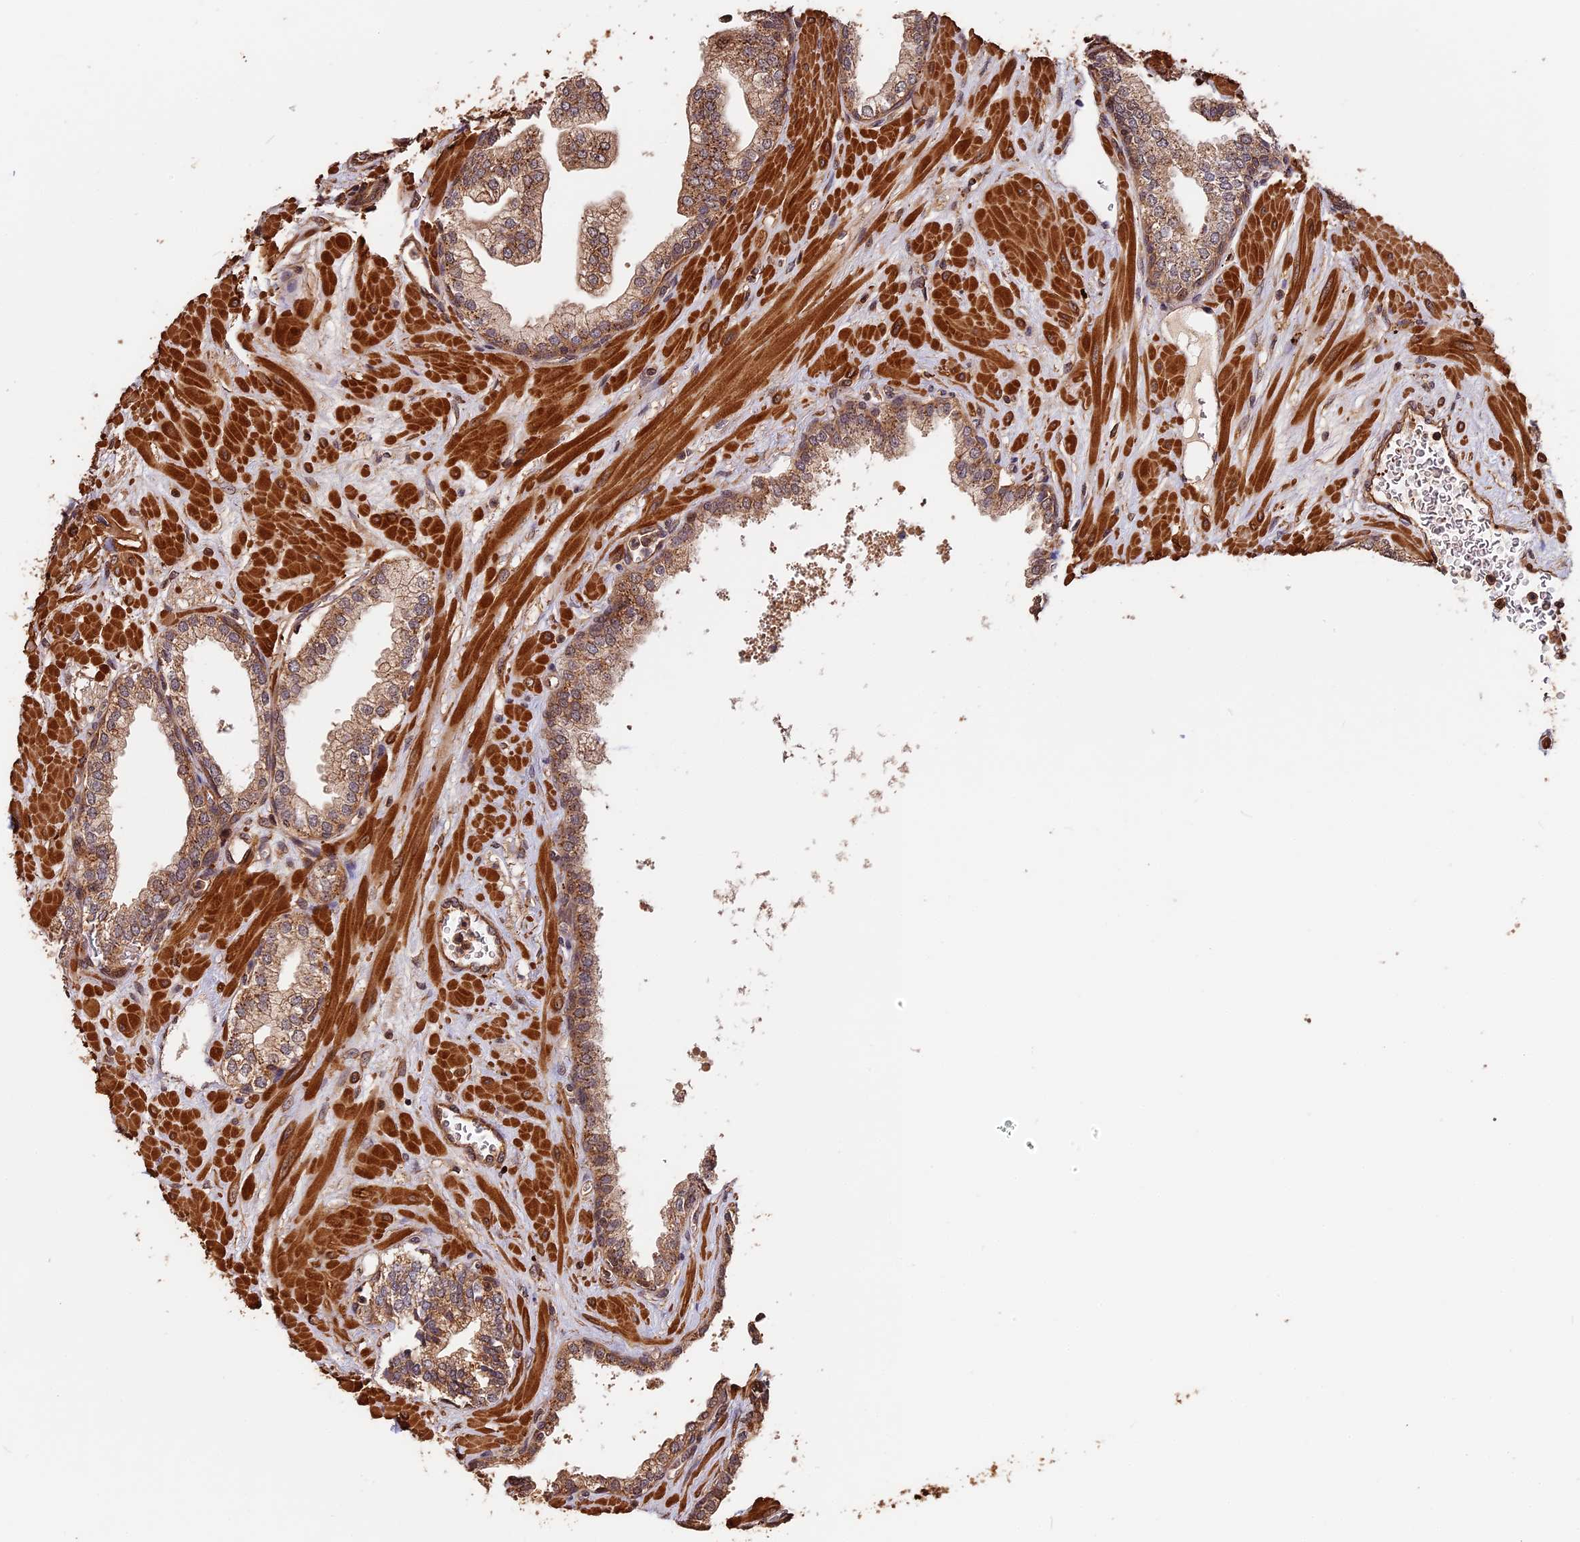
{"staining": {"intensity": "moderate", "quantity": ">75%", "location": "cytoplasmic/membranous"}, "tissue": "prostate", "cell_type": "Glandular cells", "image_type": "normal", "snomed": [{"axis": "morphology", "description": "Normal tissue, NOS"}, {"axis": "topography", "description": "Prostate"}], "caption": "Immunohistochemistry image of normal prostate: human prostate stained using IHC reveals medium levels of moderate protein expression localized specifically in the cytoplasmic/membranous of glandular cells, appearing as a cytoplasmic/membranous brown color.", "gene": "MMP15", "patient": {"sex": "male", "age": 60}}